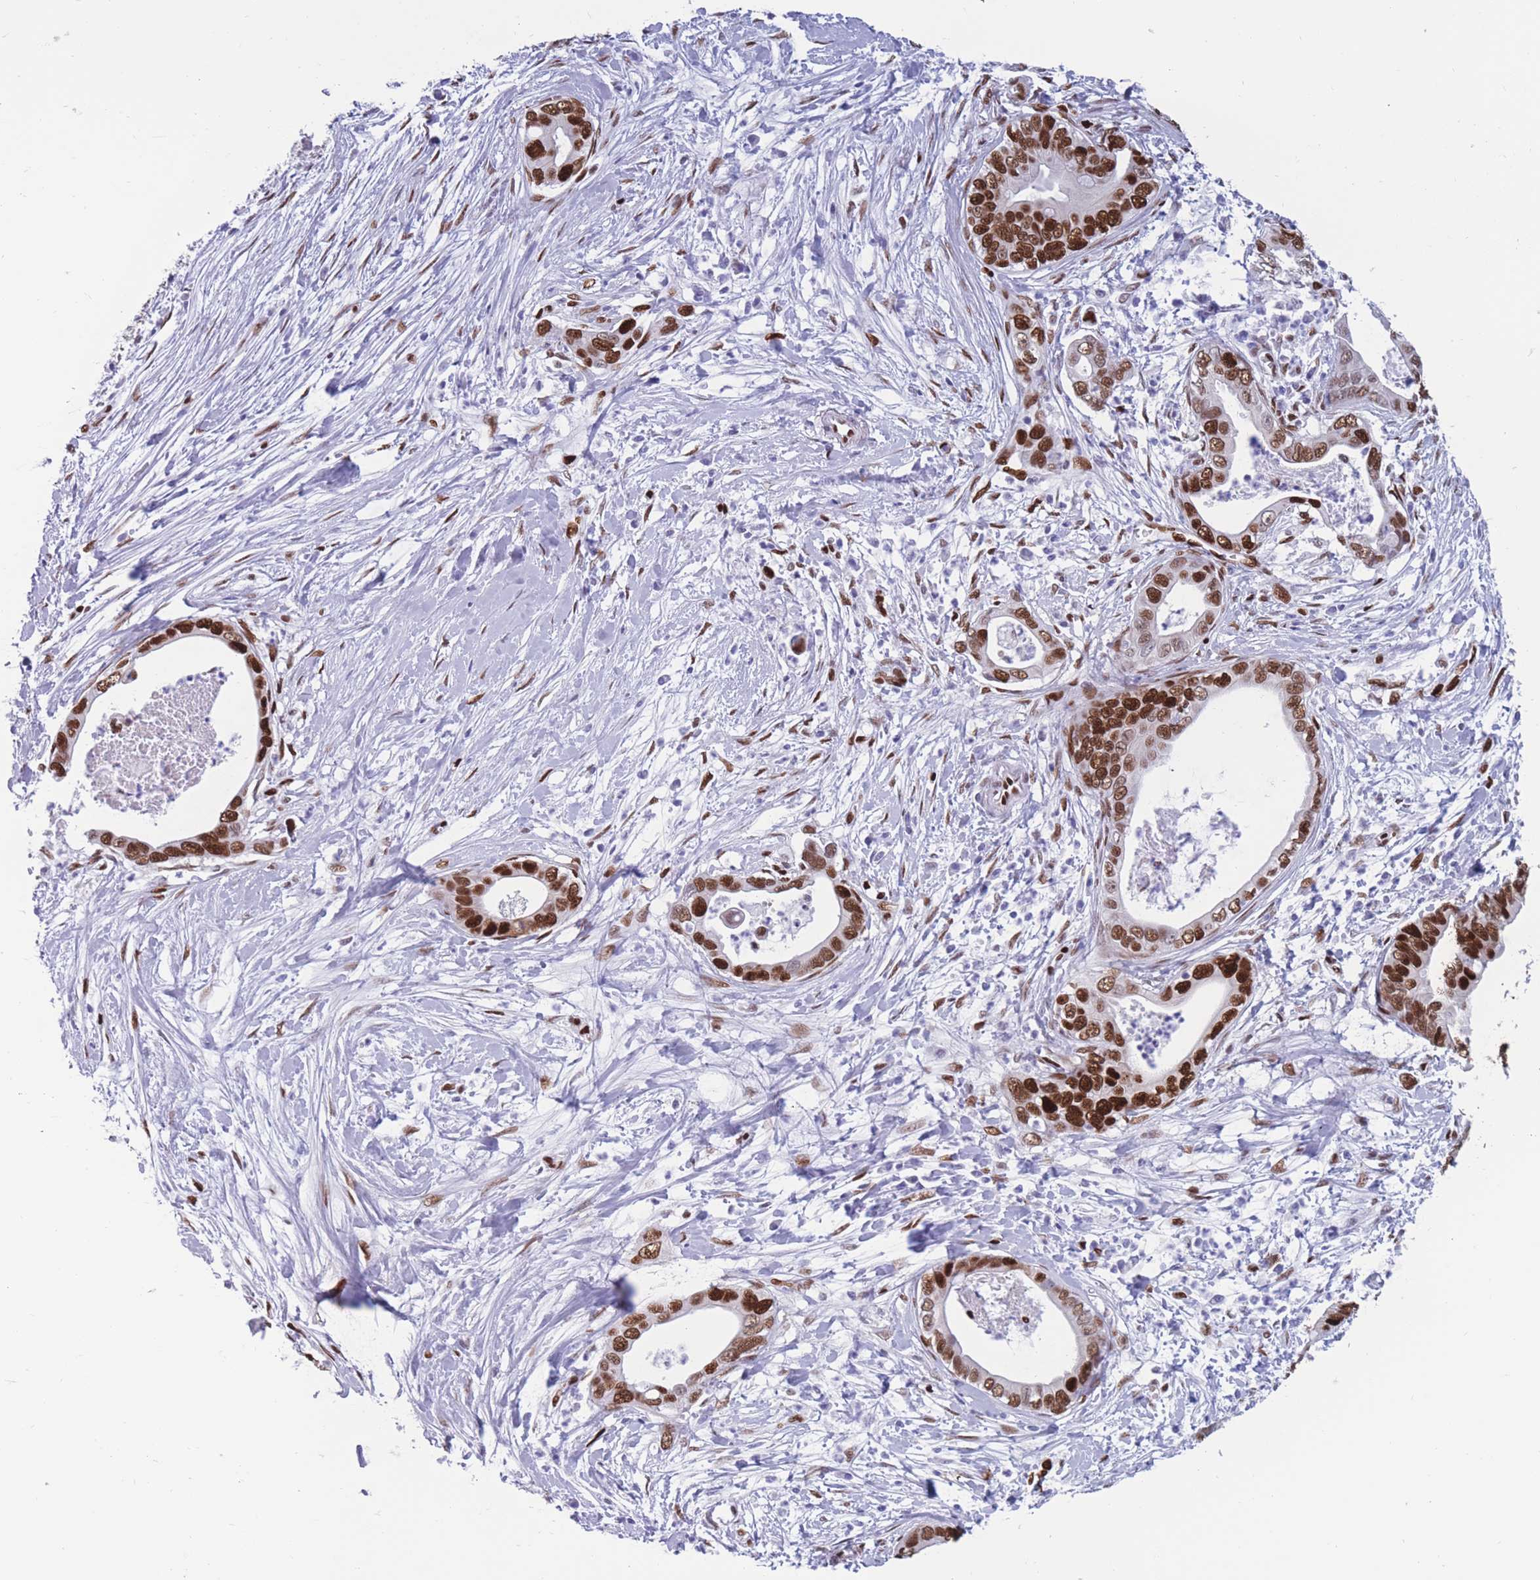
{"staining": {"intensity": "strong", "quantity": ">75%", "location": "nuclear"}, "tissue": "pancreatic cancer", "cell_type": "Tumor cells", "image_type": "cancer", "snomed": [{"axis": "morphology", "description": "Adenocarcinoma, NOS"}, {"axis": "topography", "description": "Pancreas"}], "caption": "IHC histopathology image of neoplastic tissue: human pancreatic cancer stained using immunohistochemistry (IHC) exhibits high levels of strong protein expression localized specifically in the nuclear of tumor cells, appearing as a nuclear brown color.", "gene": "NASP", "patient": {"sex": "male", "age": 75}}